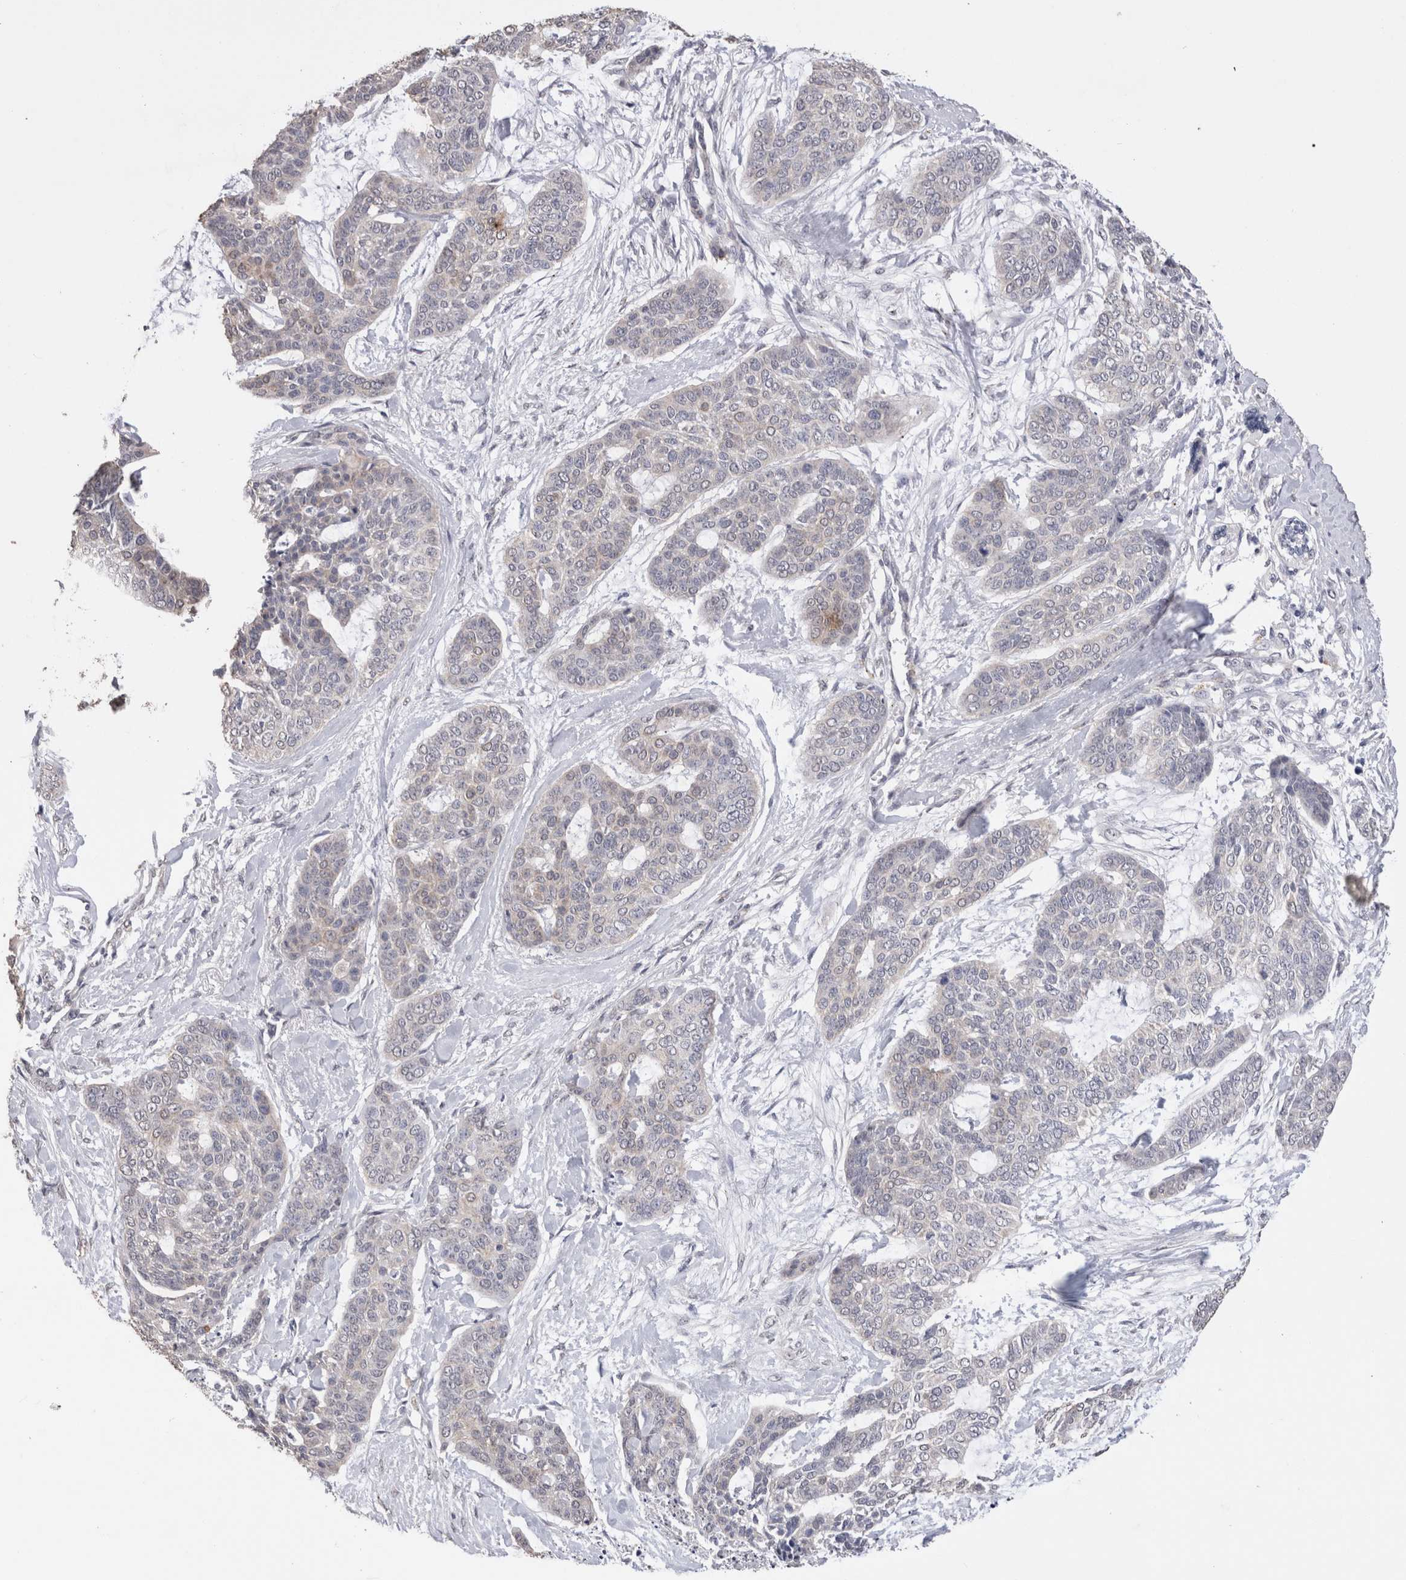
{"staining": {"intensity": "negative", "quantity": "none", "location": "none"}, "tissue": "skin cancer", "cell_type": "Tumor cells", "image_type": "cancer", "snomed": [{"axis": "morphology", "description": "Basal cell carcinoma"}, {"axis": "topography", "description": "Skin"}], "caption": "Tumor cells are negative for protein expression in human basal cell carcinoma (skin). Brightfield microscopy of immunohistochemistry stained with DAB (3,3'-diaminobenzidine) (brown) and hematoxylin (blue), captured at high magnification.", "gene": "CDH6", "patient": {"sex": "female", "age": 64}}